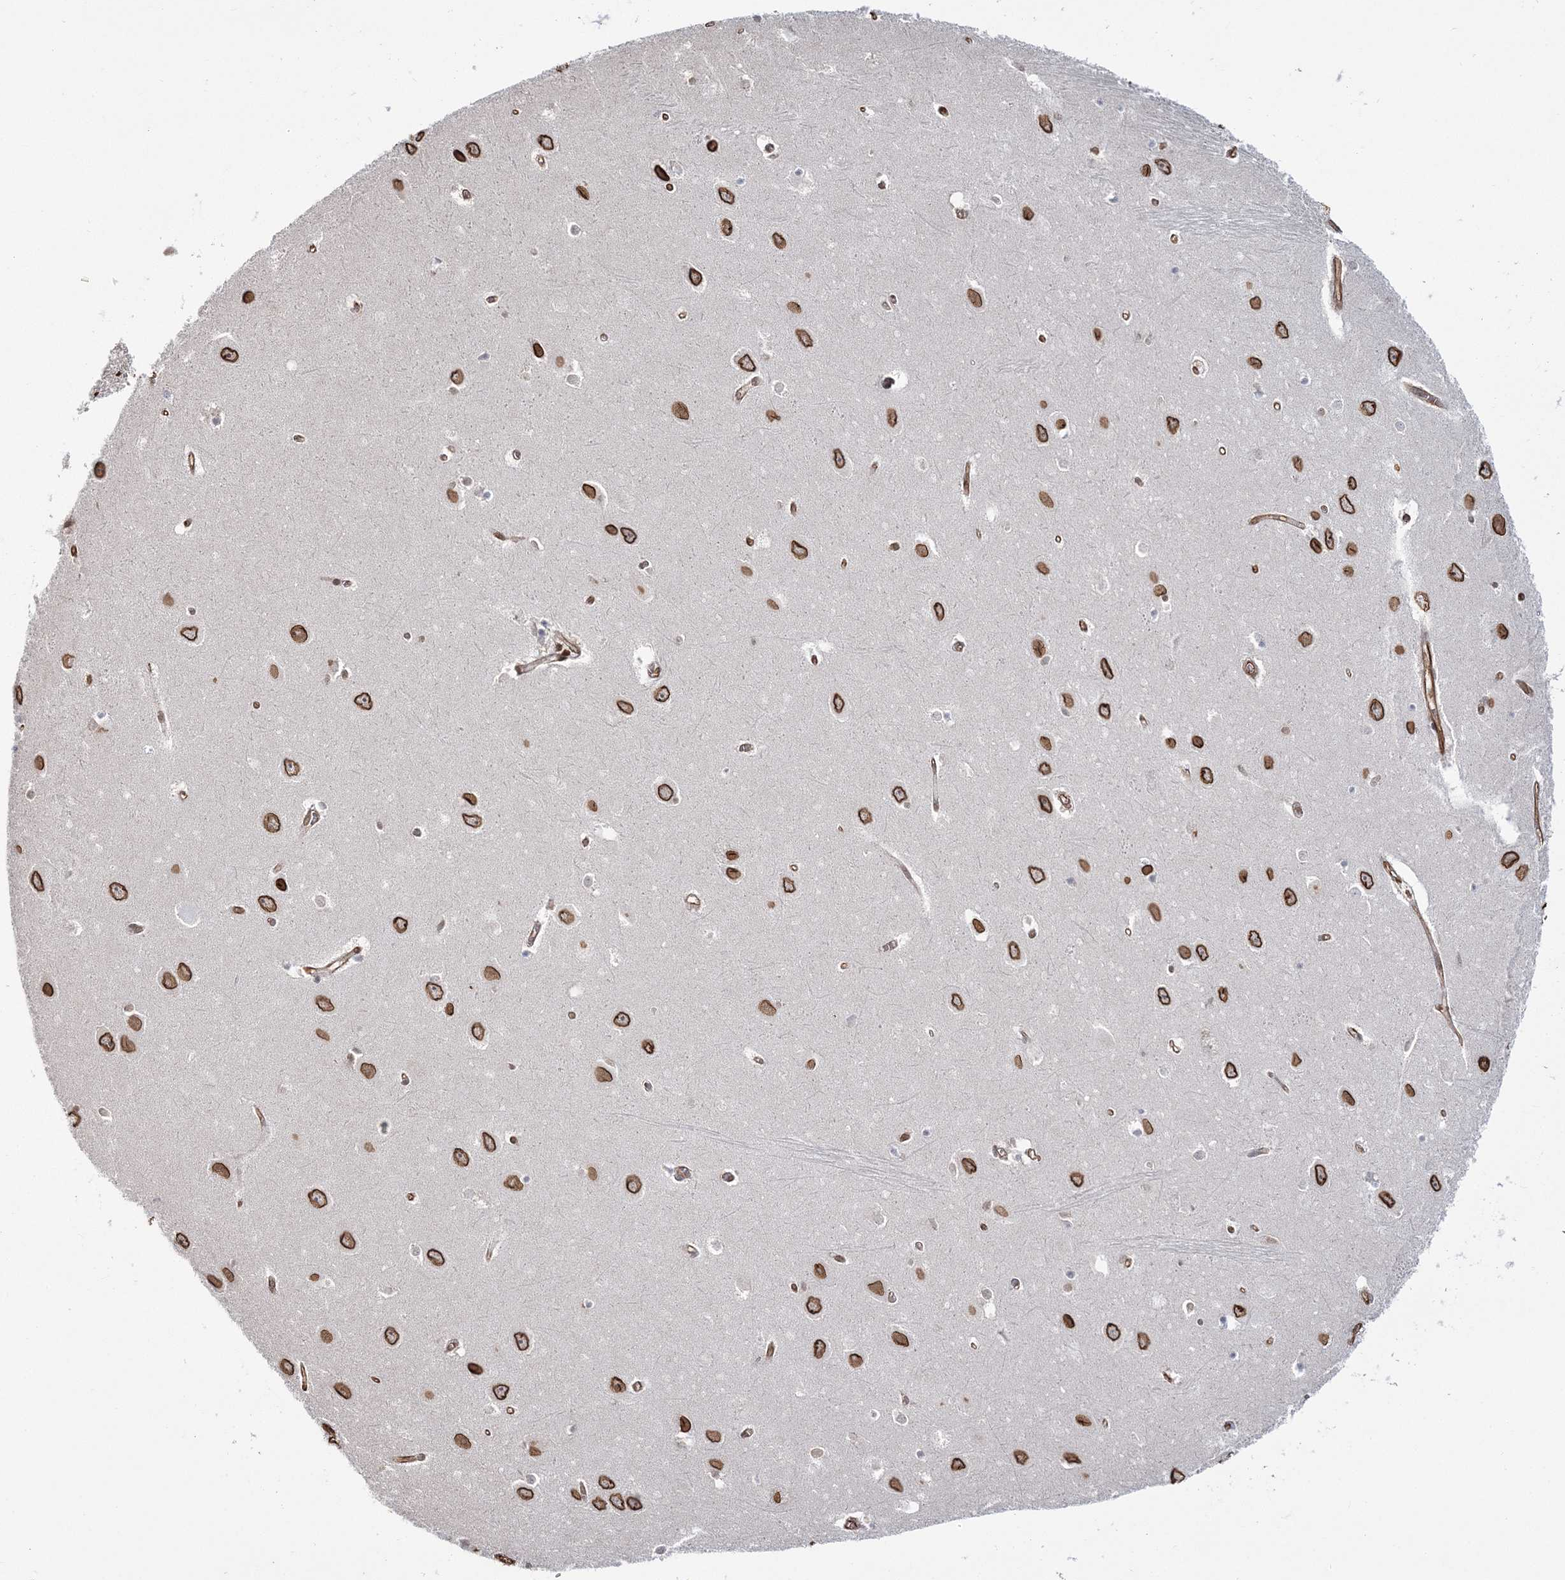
{"staining": {"intensity": "strong", "quantity": "<25%", "location": "nuclear"}, "tissue": "hippocampus", "cell_type": "Glial cells", "image_type": "normal", "snomed": [{"axis": "morphology", "description": "Normal tissue, NOS"}, {"axis": "topography", "description": "Hippocampus"}], "caption": "This micrograph exhibits unremarkable hippocampus stained with immunohistochemistry (IHC) to label a protein in brown. The nuclear of glial cells show strong positivity for the protein. Nuclei are counter-stained blue.", "gene": "ATP11B", "patient": {"sex": "female", "age": 64}}